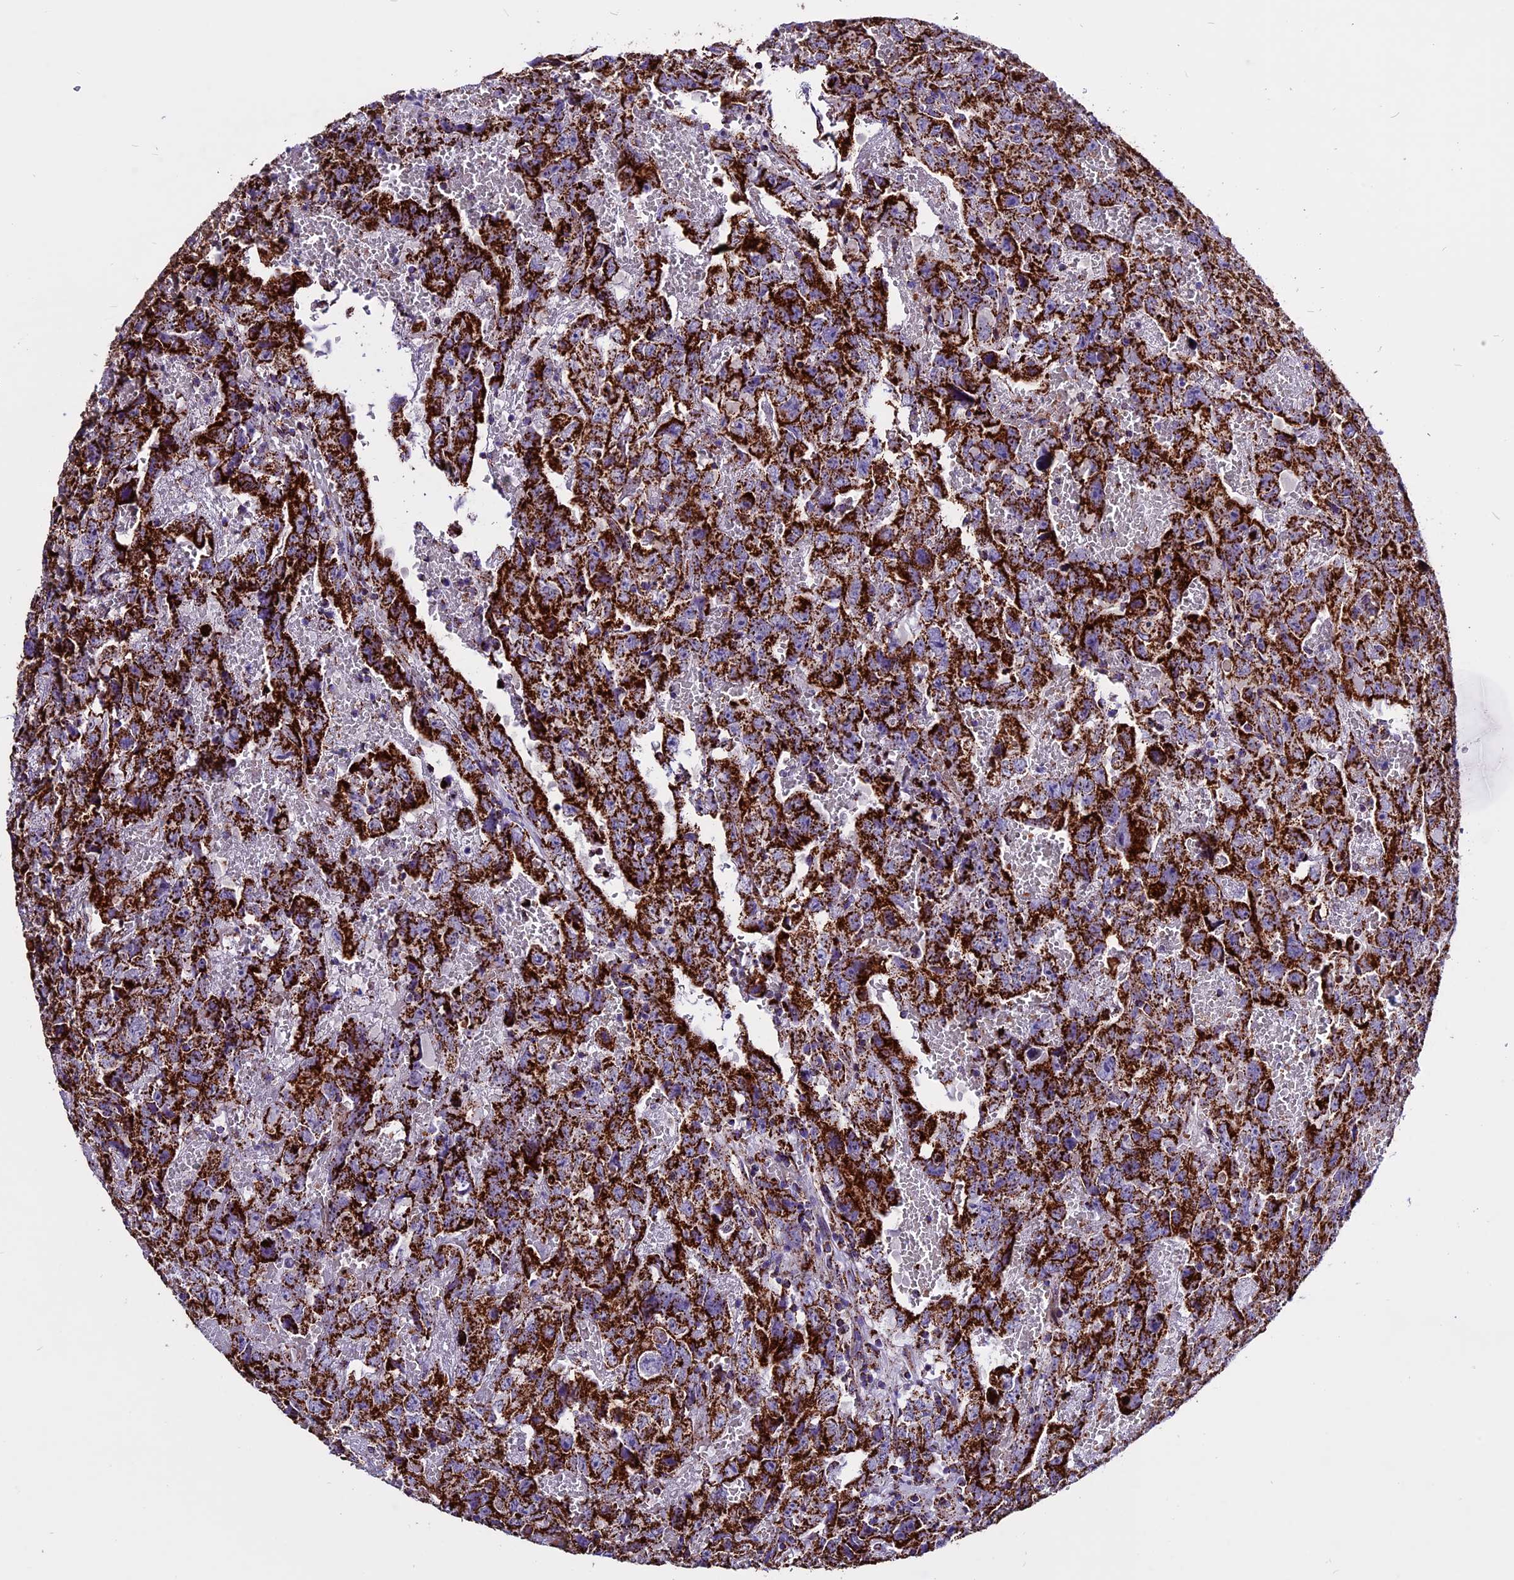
{"staining": {"intensity": "strong", "quantity": ">75%", "location": "cytoplasmic/membranous"}, "tissue": "testis cancer", "cell_type": "Tumor cells", "image_type": "cancer", "snomed": [{"axis": "morphology", "description": "Carcinoma, Embryonal, NOS"}, {"axis": "topography", "description": "Testis"}], "caption": "The image shows immunohistochemical staining of testis cancer. There is strong cytoplasmic/membranous staining is identified in about >75% of tumor cells. Nuclei are stained in blue.", "gene": "CX3CL1", "patient": {"sex": "male", "age": 45}}